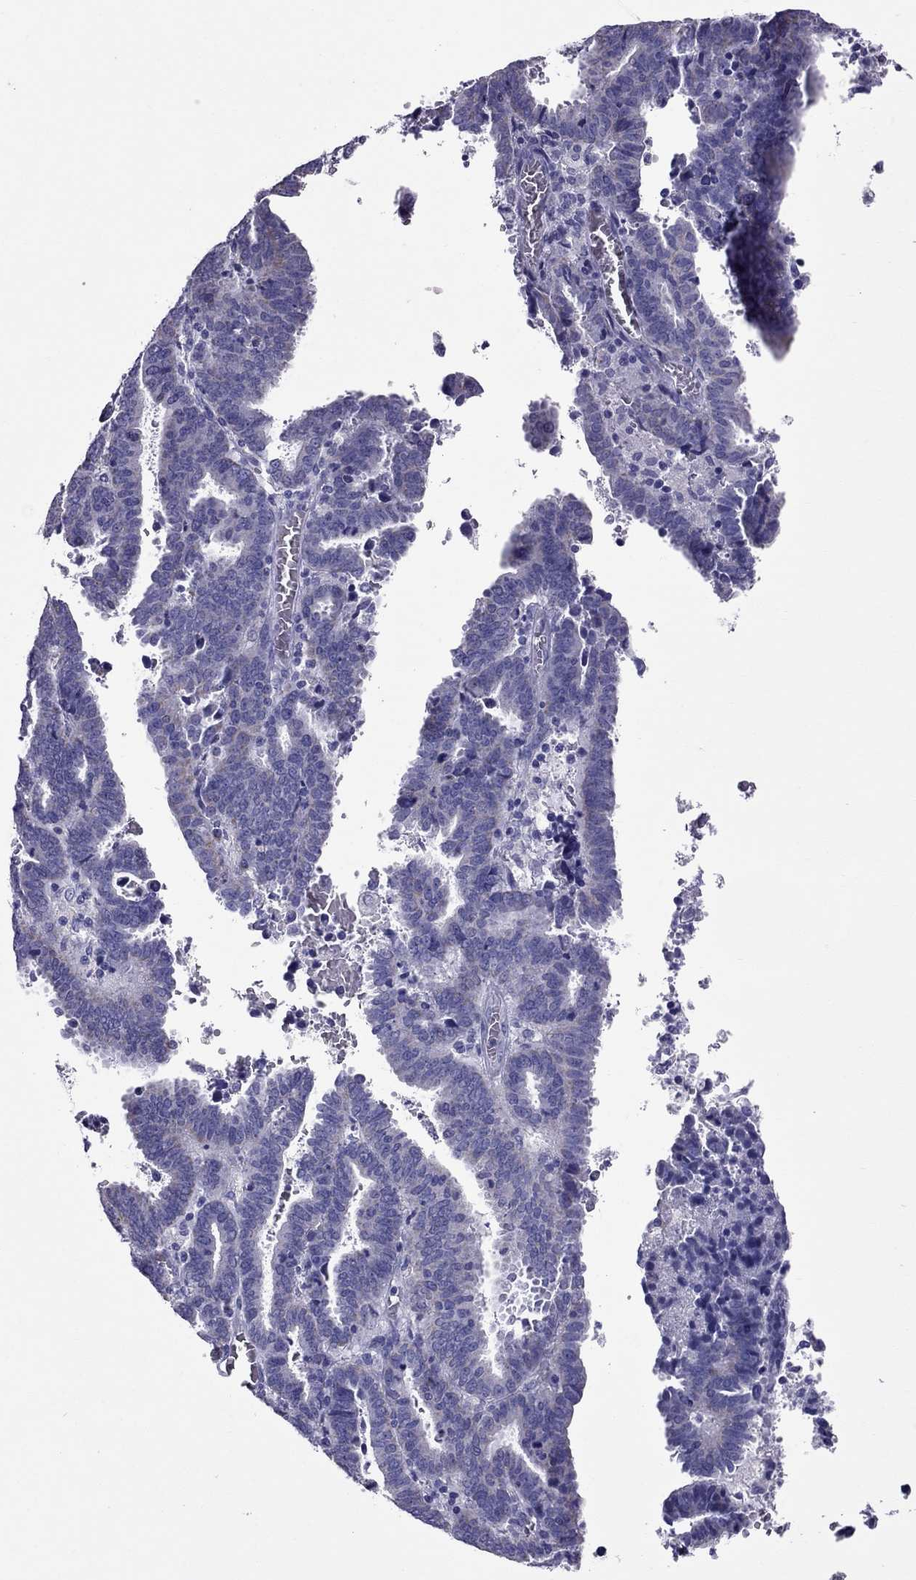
{"staining": {"intensity": "negative", "quantity": "none", "location": "none"}, "tissue": "endometrial cancer", "cell_type": "Tumor cells", "image_type": "cancer", "snomed": [{"axis": "morphology", "description": "Adenocarcinoma, NOS"}, {"axis": "topography", "description": "Uterus"}], "caption": "This image is of endometrial adenocarcinoma stained with IHC to label a protein in brown with the nuclei are counter-stained blue. There is no positivity in tumor cells.", "gene": "TTLL13", "patient": {"sex": "female", "age": 83}}